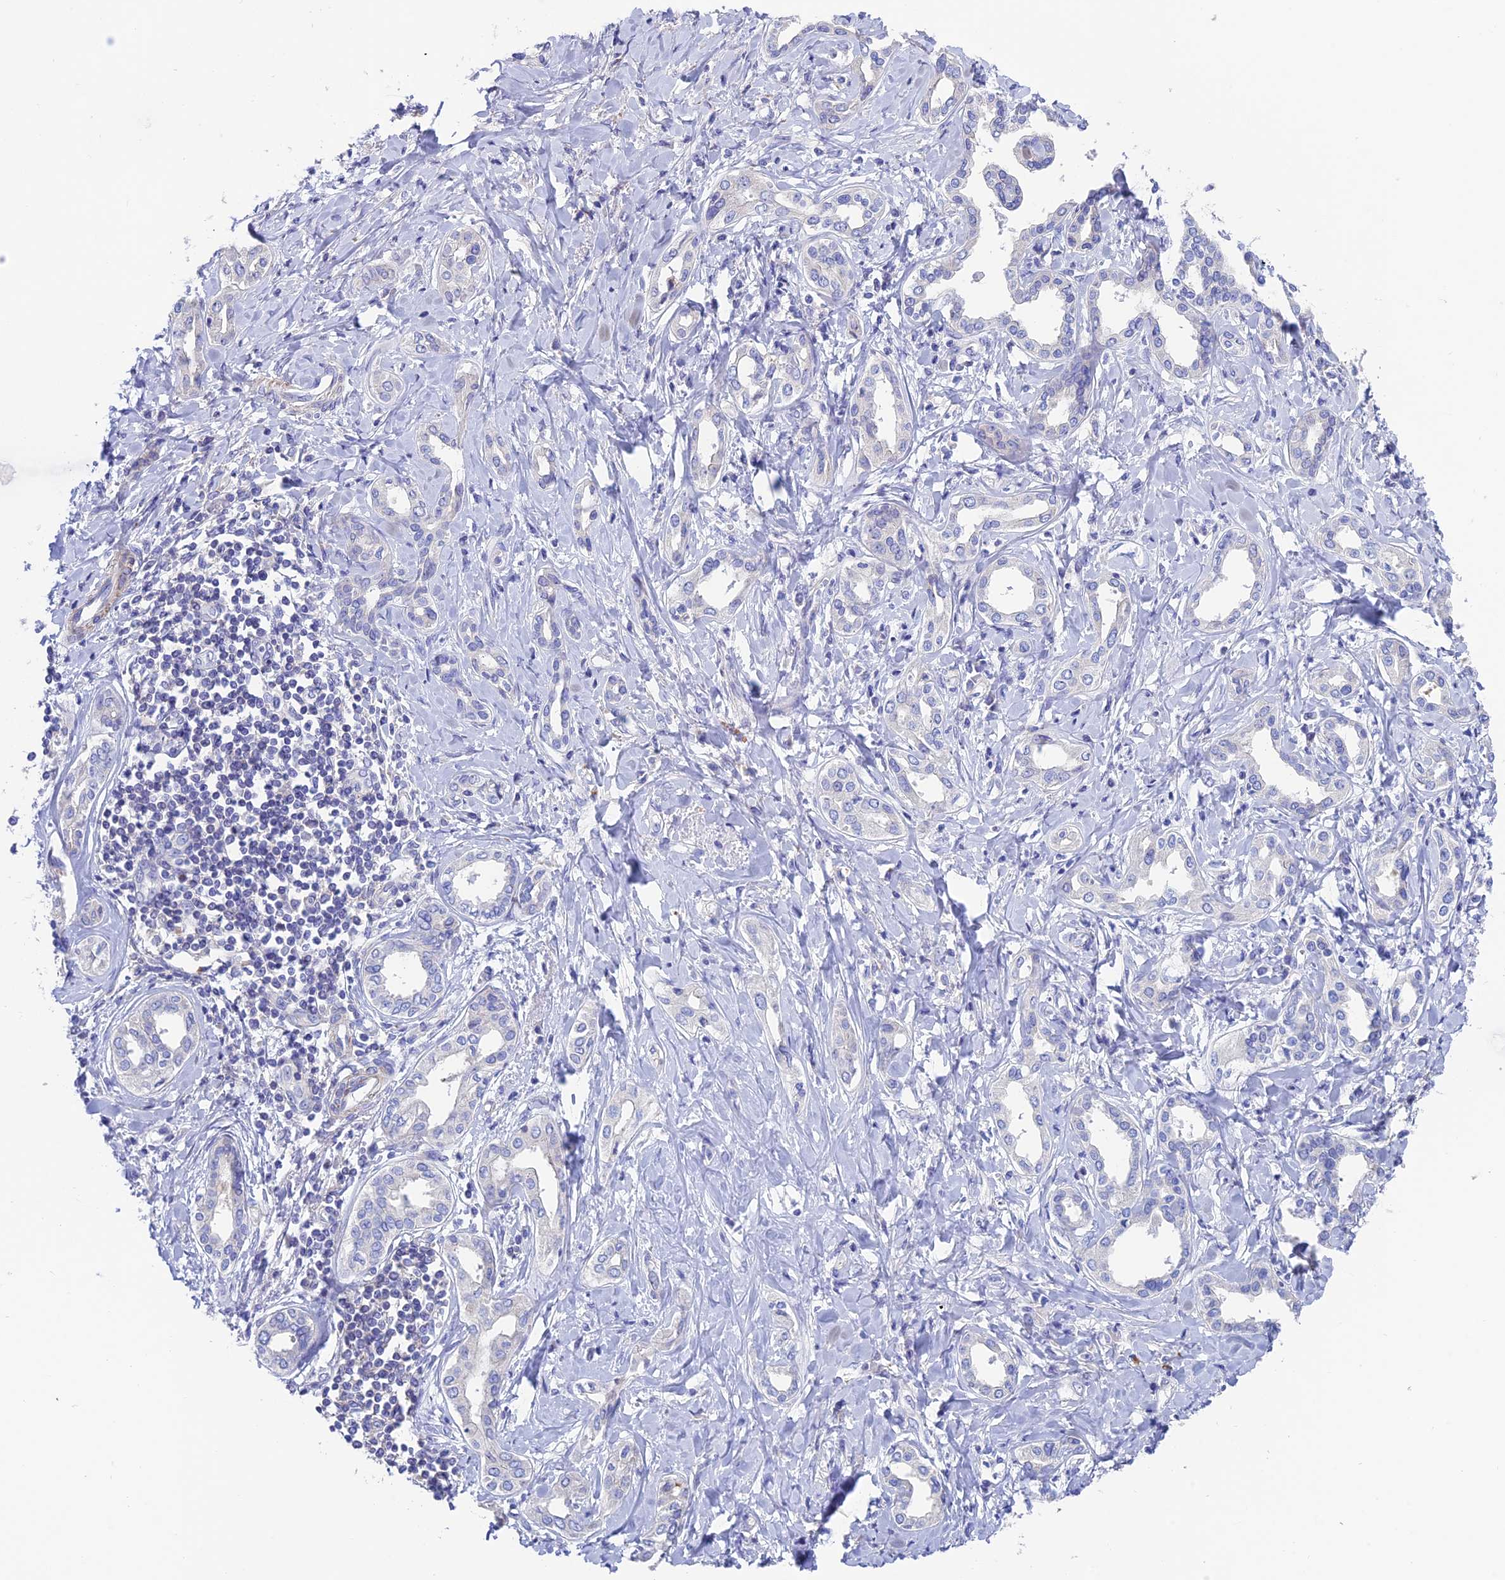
{"staining": {"intensity": "negative", "quantity": "none", "location": "none"}, "tissue": "liver cancer", "cell_type": "Tumor cells", "image_type": "cancer", "snomed": [{"axis": "morphology", "description": "Cholangiocarcinoma"}, {"axis": "topography", "description": "Liver"}], "caption": "High power microscopy photomicrograph of an IHC micrograph of cholangiocarcinoma (liver), revealing no significant expression in tumor cells.", "gene": "FAM178B", "patient": {"sex": "female", "age": 77}}